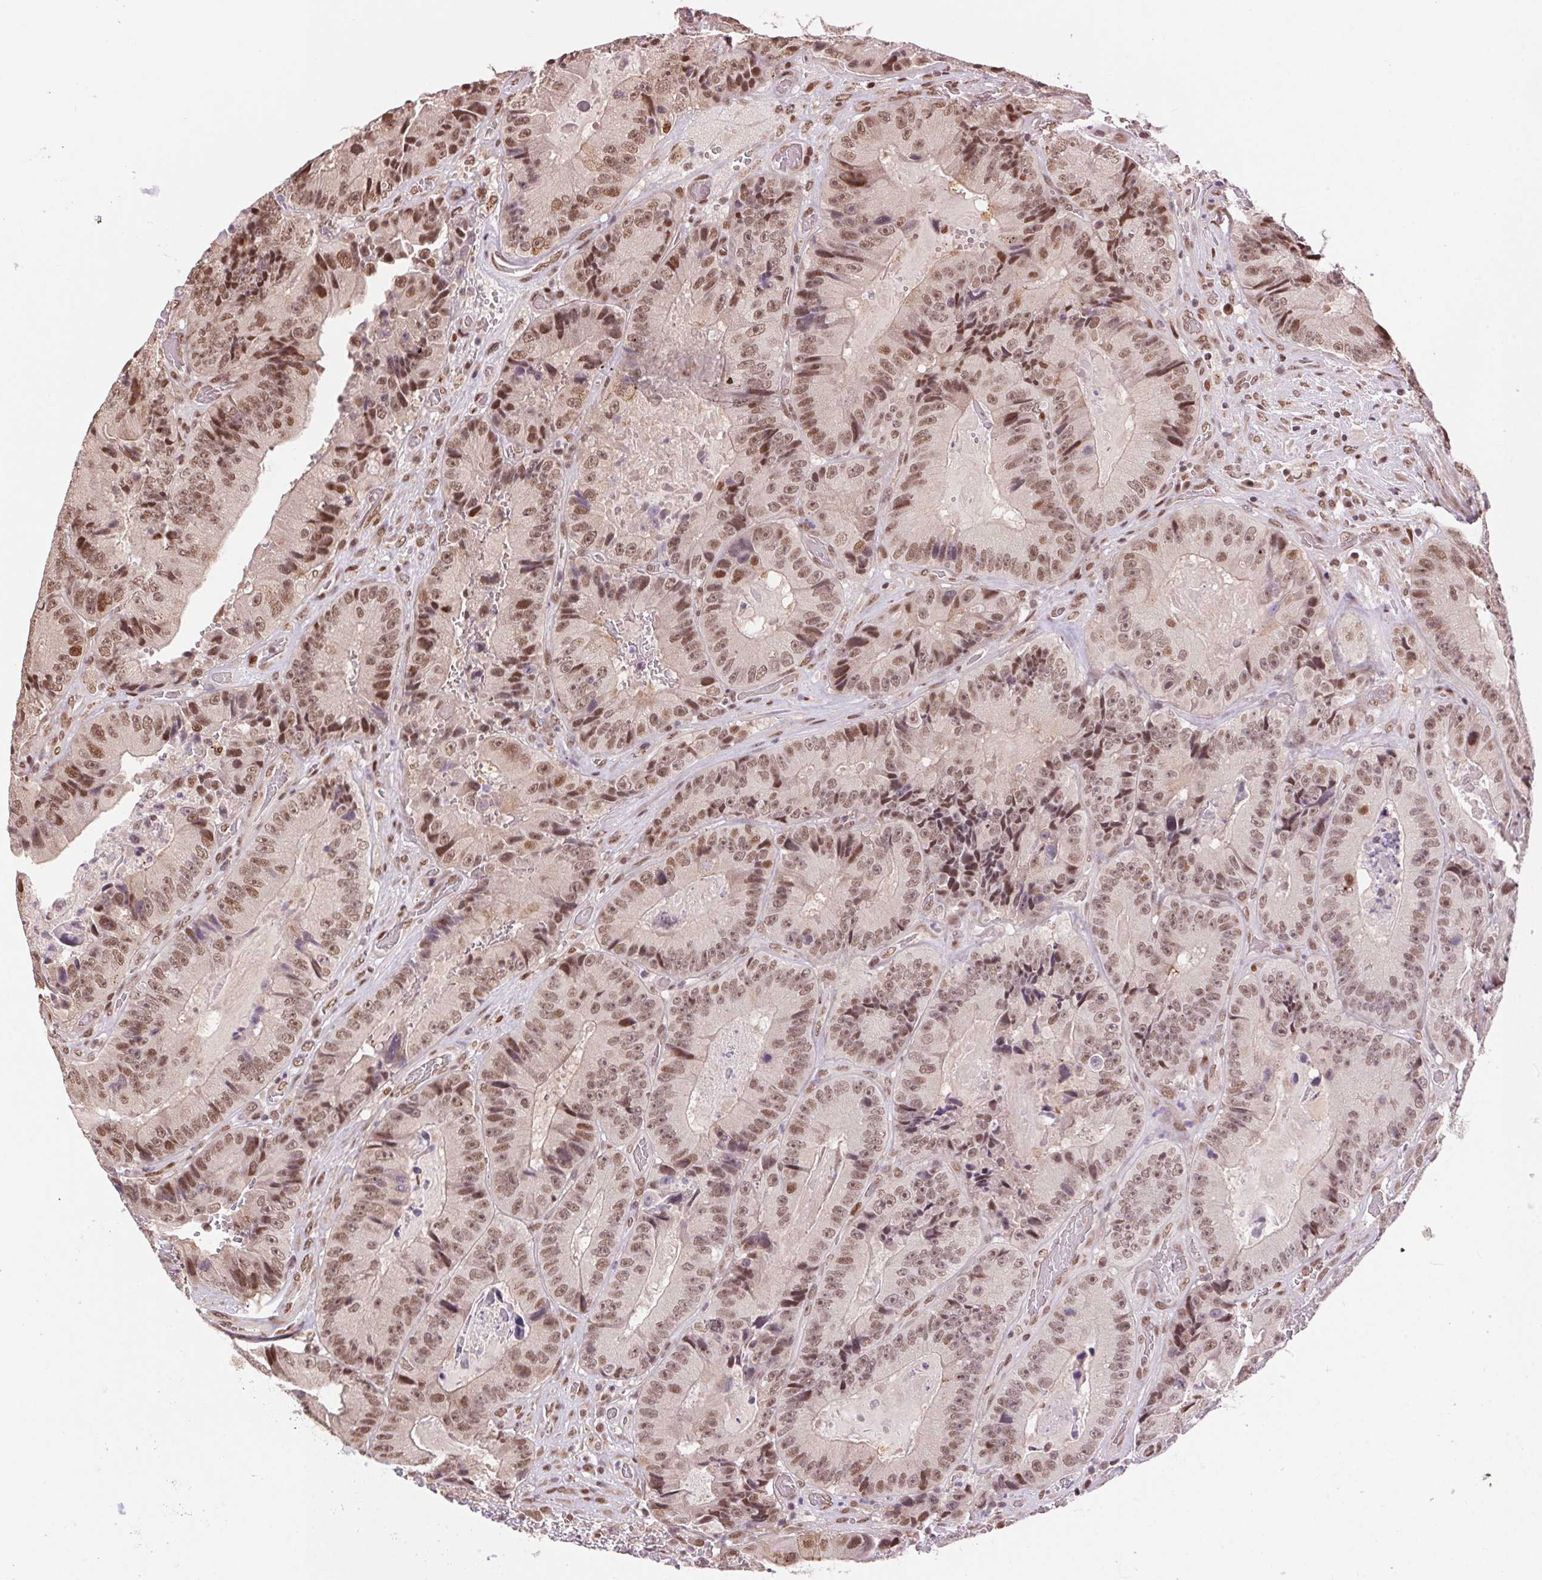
{"staining": {"intensity": "moderate", "quantity": ">75%", "location": "nuclear"}, "tissue": "colorectal cancer", "cell_type": "Tumor cells", "image_type": "cancer", "snomed": [{"axis": "morphology", "description": "Adenocarcinoma, NOS"}, {"axis": "topography", "description": "Colon"}], "caption": "Tumor cells show medium levels of moderate nuclear staining in about >75% of cells in adenocarcinoma (colorectal). (DAB = brown stain, brightfield microscopy at high magnification).", "gene": "RAD23A", "patient": {"sex": "female", "age": 86}}